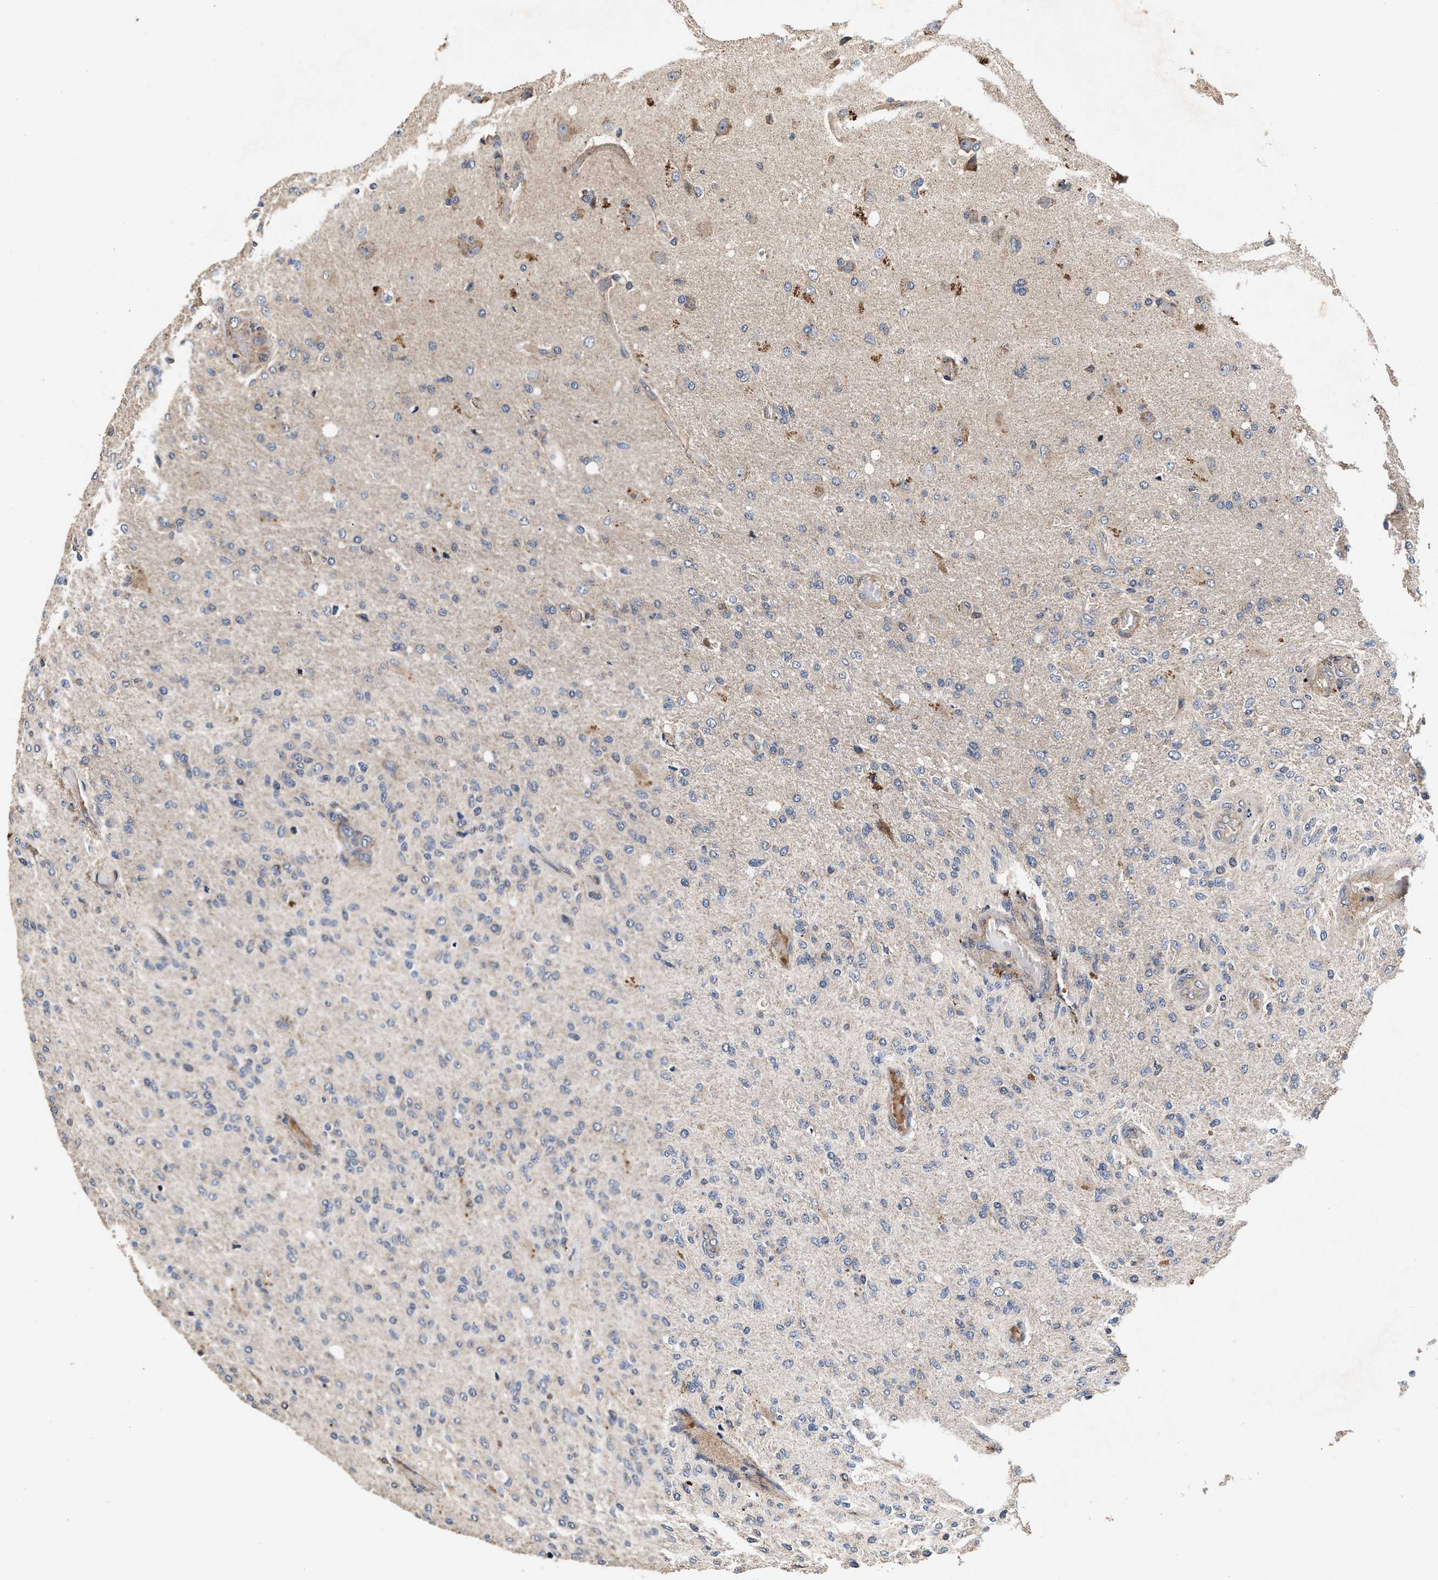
{"staining": {"intensity": "negative", "quantity": "none", "location": "none"}, "tissue": "glioma", "cell_type": "Tumor cells", "image_type": "cancer", "snomed": [{"axis": "morphology", "description": "Normal tissue, NOS"}, {"axis": "morphology", "description": "Glioma, malignant, High grade"}, {"axis": "topography", "description": "Cerebral cortex"}], "caption": "Protein analysis of glioma exhibits no significant positivity in tumor cells. The staining is performed using DAB (3,3'-diaminobenzidine) brown chromogen with nuclei counter-stained in using hematoxylin.", "gene": "NFKB2", "patient": {"sex": "male", "age": 77}}